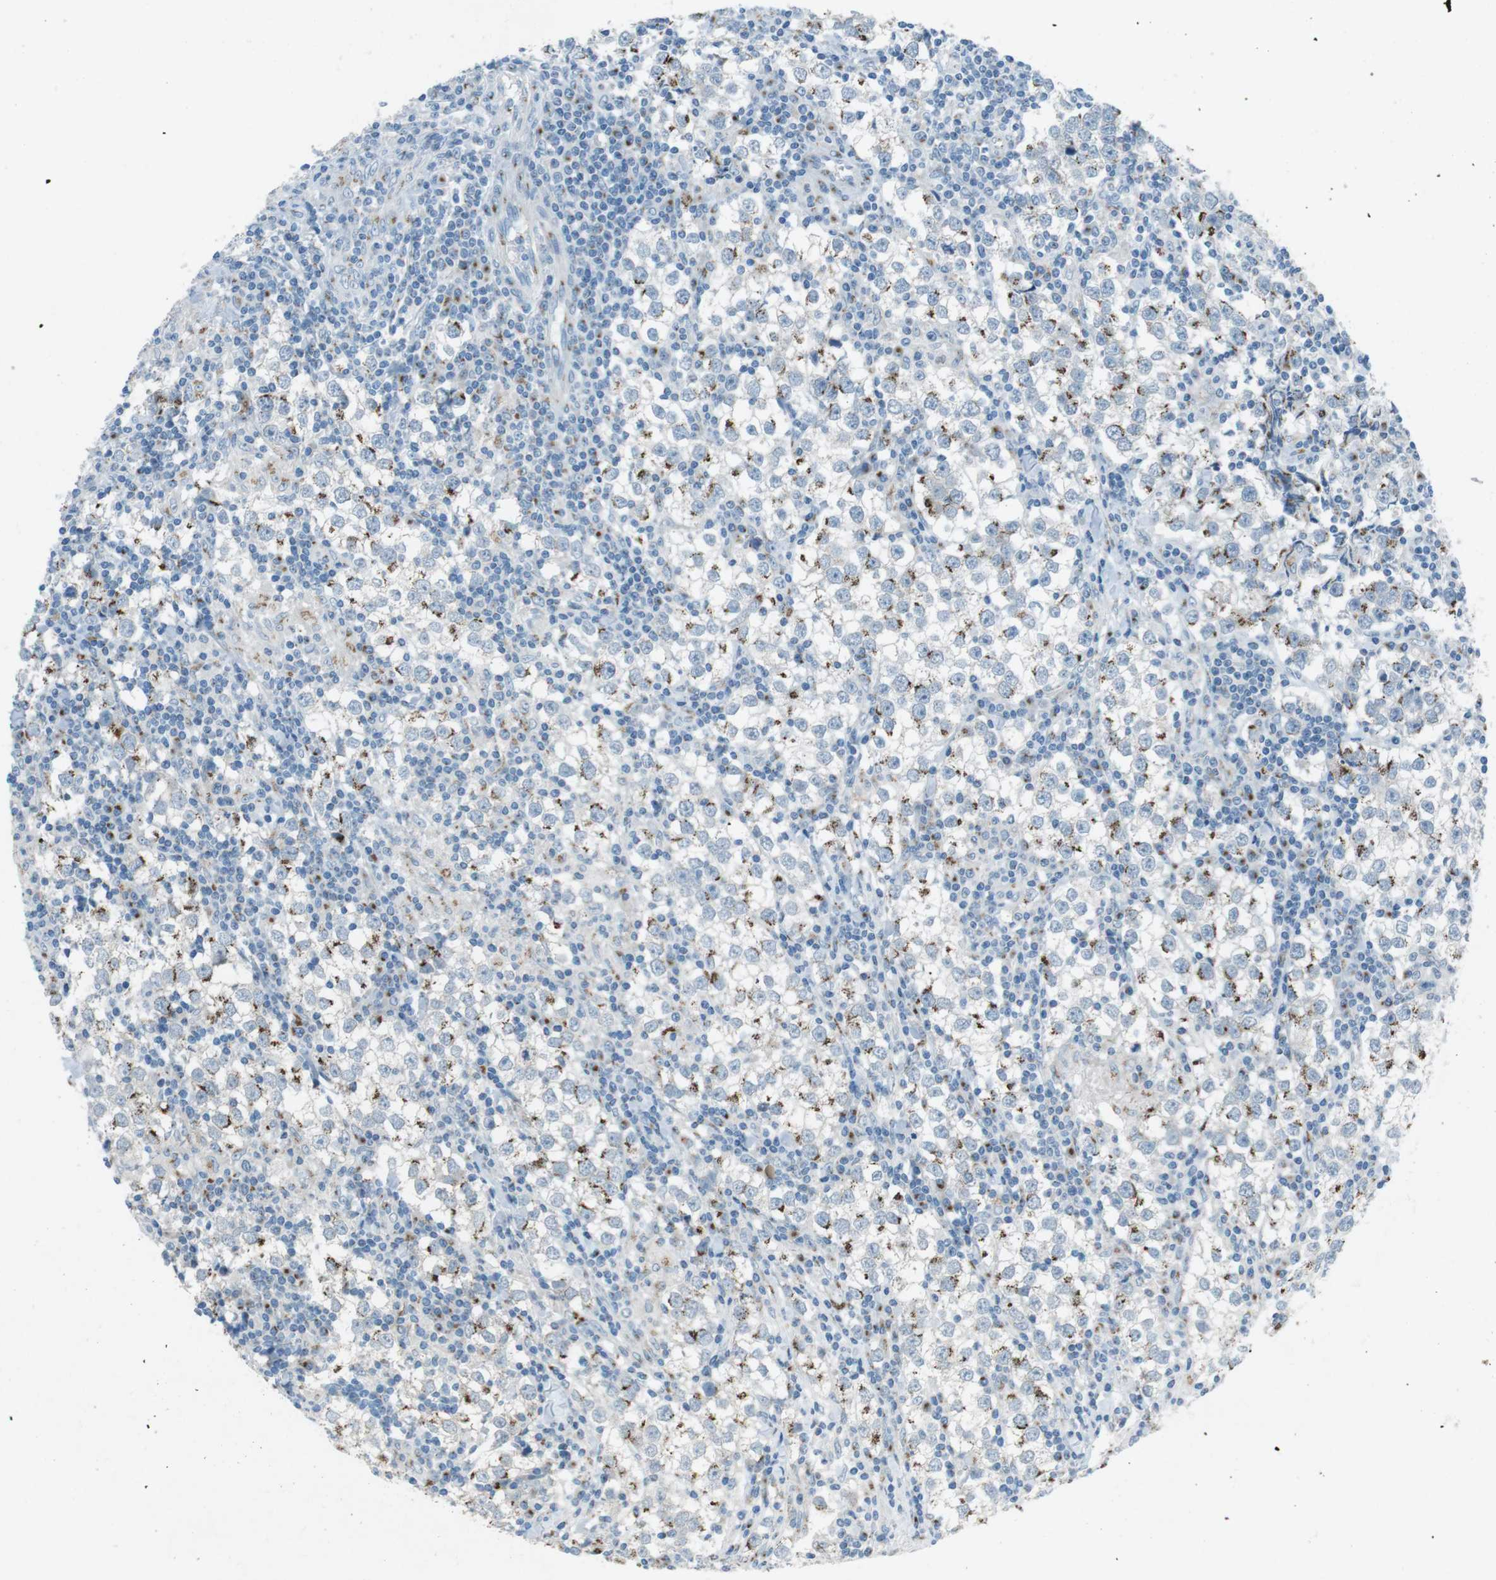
{"staining": {"intensity": "strong", "quantity": "<25%", "location": "cytoplasmic/membranous"}, "tissue": "testis cancer", "cell_type": "Tumor cells", "image_type": "cancer", "snomed": [{"axis": "morphology", "description": "Seminoma, NOS"}, {"axis": "morphology", "description": "Carcinoma, Embryonal, NOS"}, {"axis": "topography", "description": "Testis"}], "caption": "Testis cancer (seminoma) stained with a brown dye shows strong cytoplasmic/membranous positive positivity in approximately <25% of tumor cells.", "gene": "TXNDC15", "patient": {"sex": "male", "age": 36}}